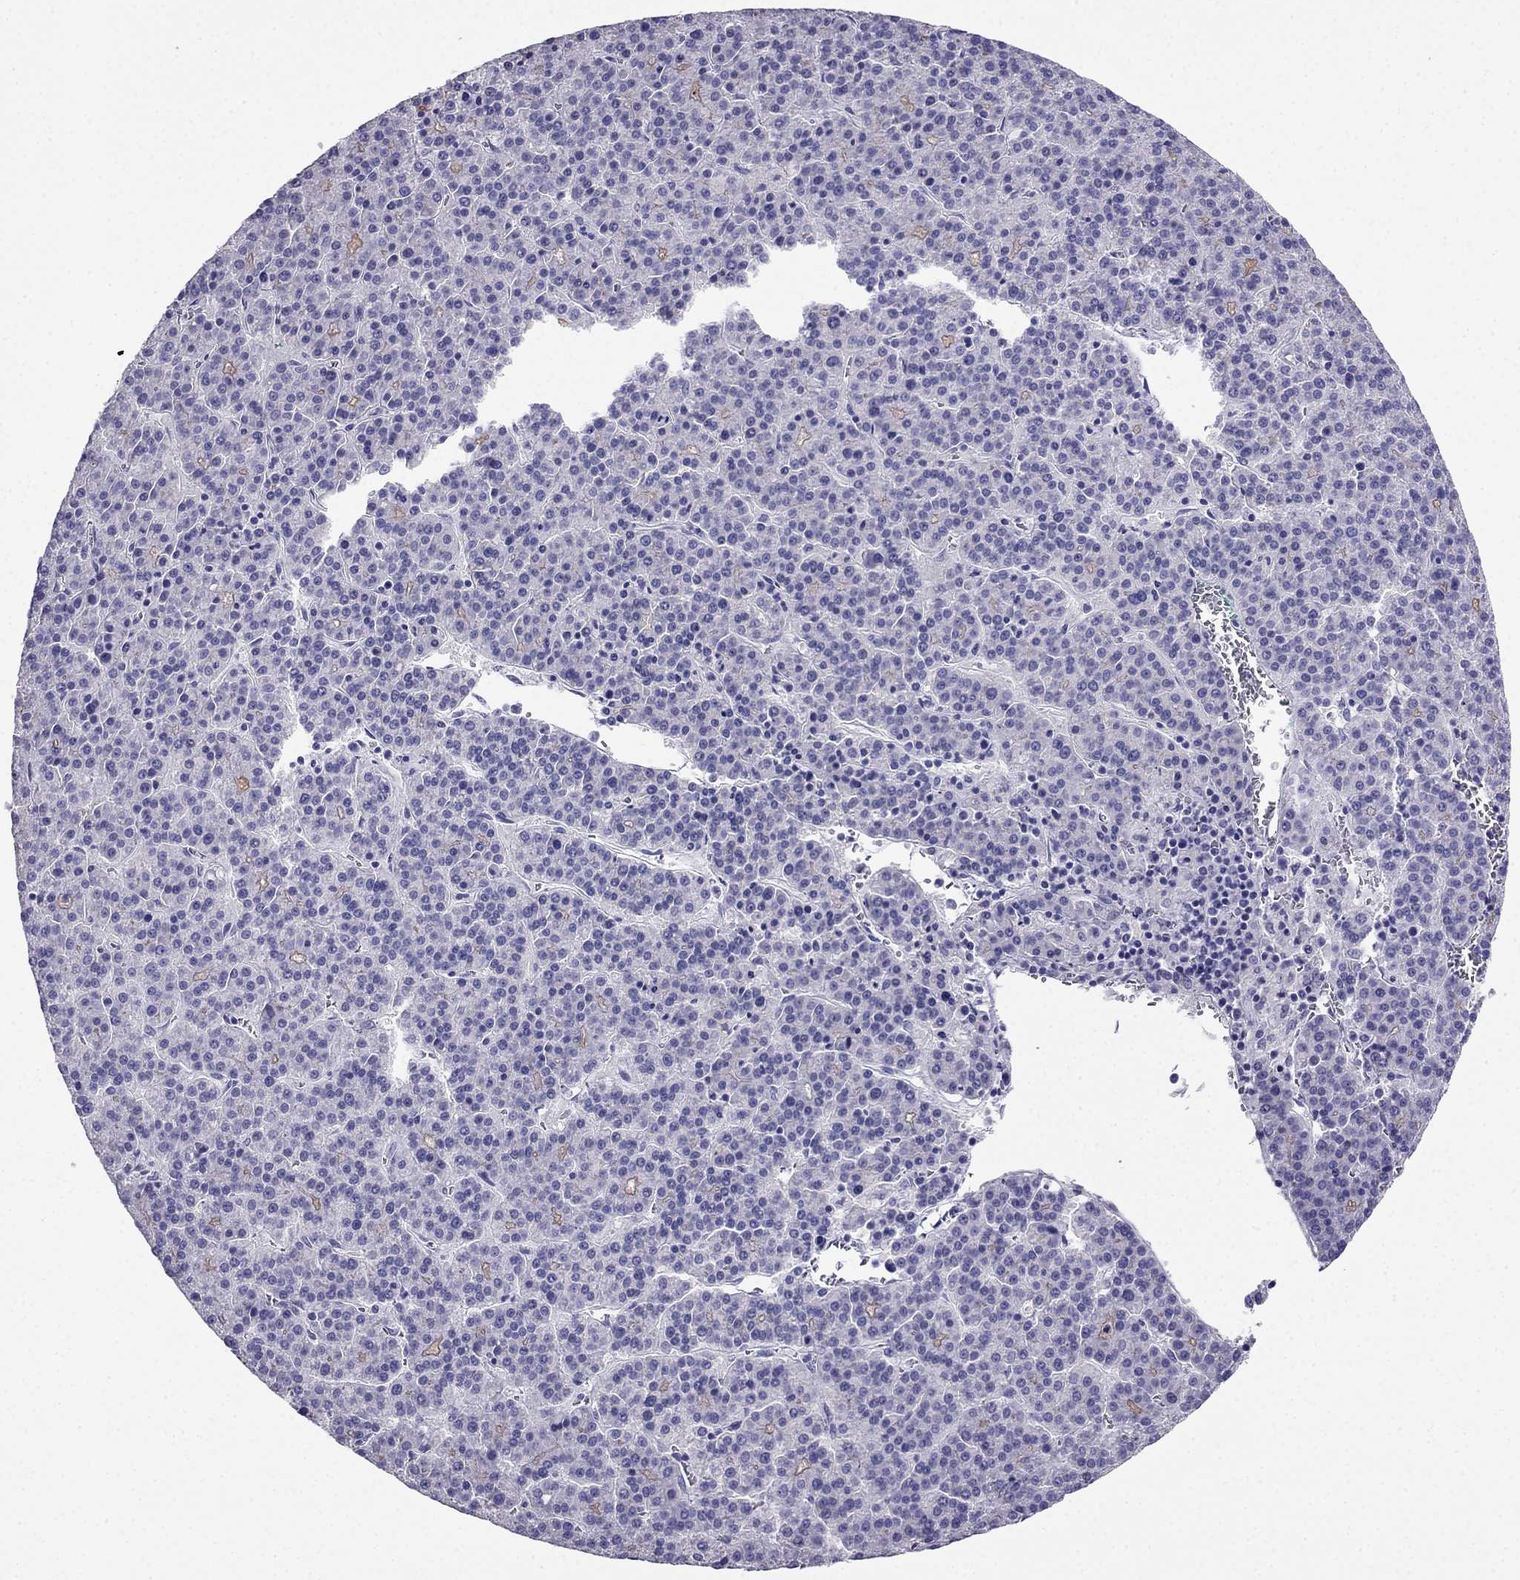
{"staining": {"intensity": "negative", "quantity": "none", "location": "none"}, "tissue": "liver cancer", "cell_type": "Tumor cells", "image_type": "cancer", "snomed": [{"axis": "morphology", "description": "Carcinoma, Hepatocellular, NOS"}, {"axis": "topography", "description": "Liver"}], "caption": "The photomicrograph exhibits no staining of tumor cells in liver hepatocellular carcinoma.", "gene": "PTH", "patient": {"sex": "female", "age": 58}}